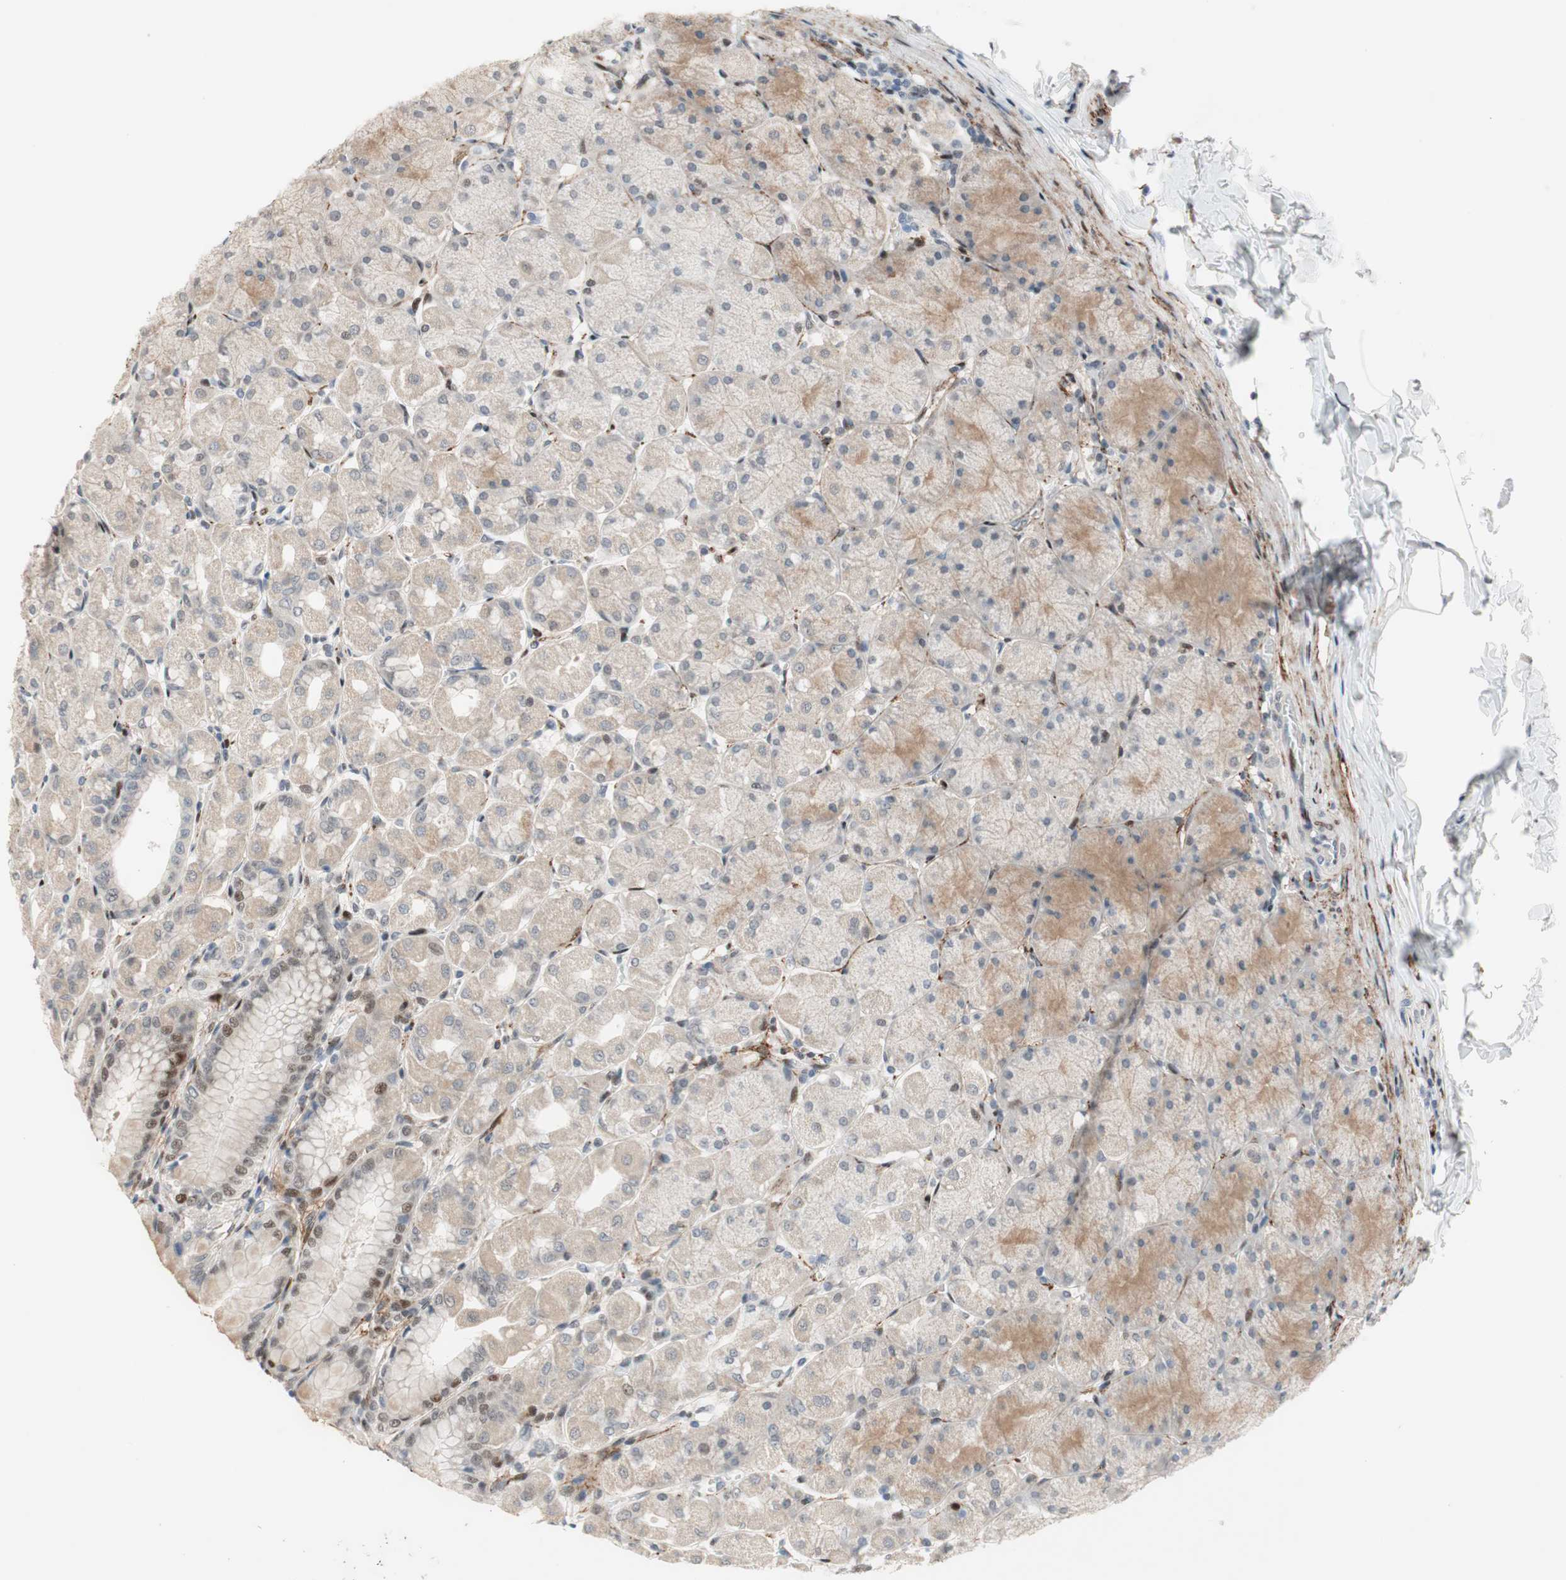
{"staining": {"intensity": "moderate", "quantity": "25%-75%", "location": "cytoplasmic/membranous,nuclear"}, "tissue": "stomach", "cell_type": "Glandular cells", "image_type": "normal", "snomed": [{"axis": "morphology", "description": "Normal tissue, NOS"}, {"axis": "topography", "description": "Stomach, upper"}], "caption": "High-magnification brightfield microscopy of benign stomach stained with DAB (3,3'-diaminobenzidine) (brown) and counterstained with hematoxylin (blue). glandular cells exhibit moderate cytoplasmic/membranous,nuclear staining is identified in about25%-75% of cells. Nuclei are stained in blue.", "gene": "FBXO44", "patient": {"sex": "female", "age": 56}}